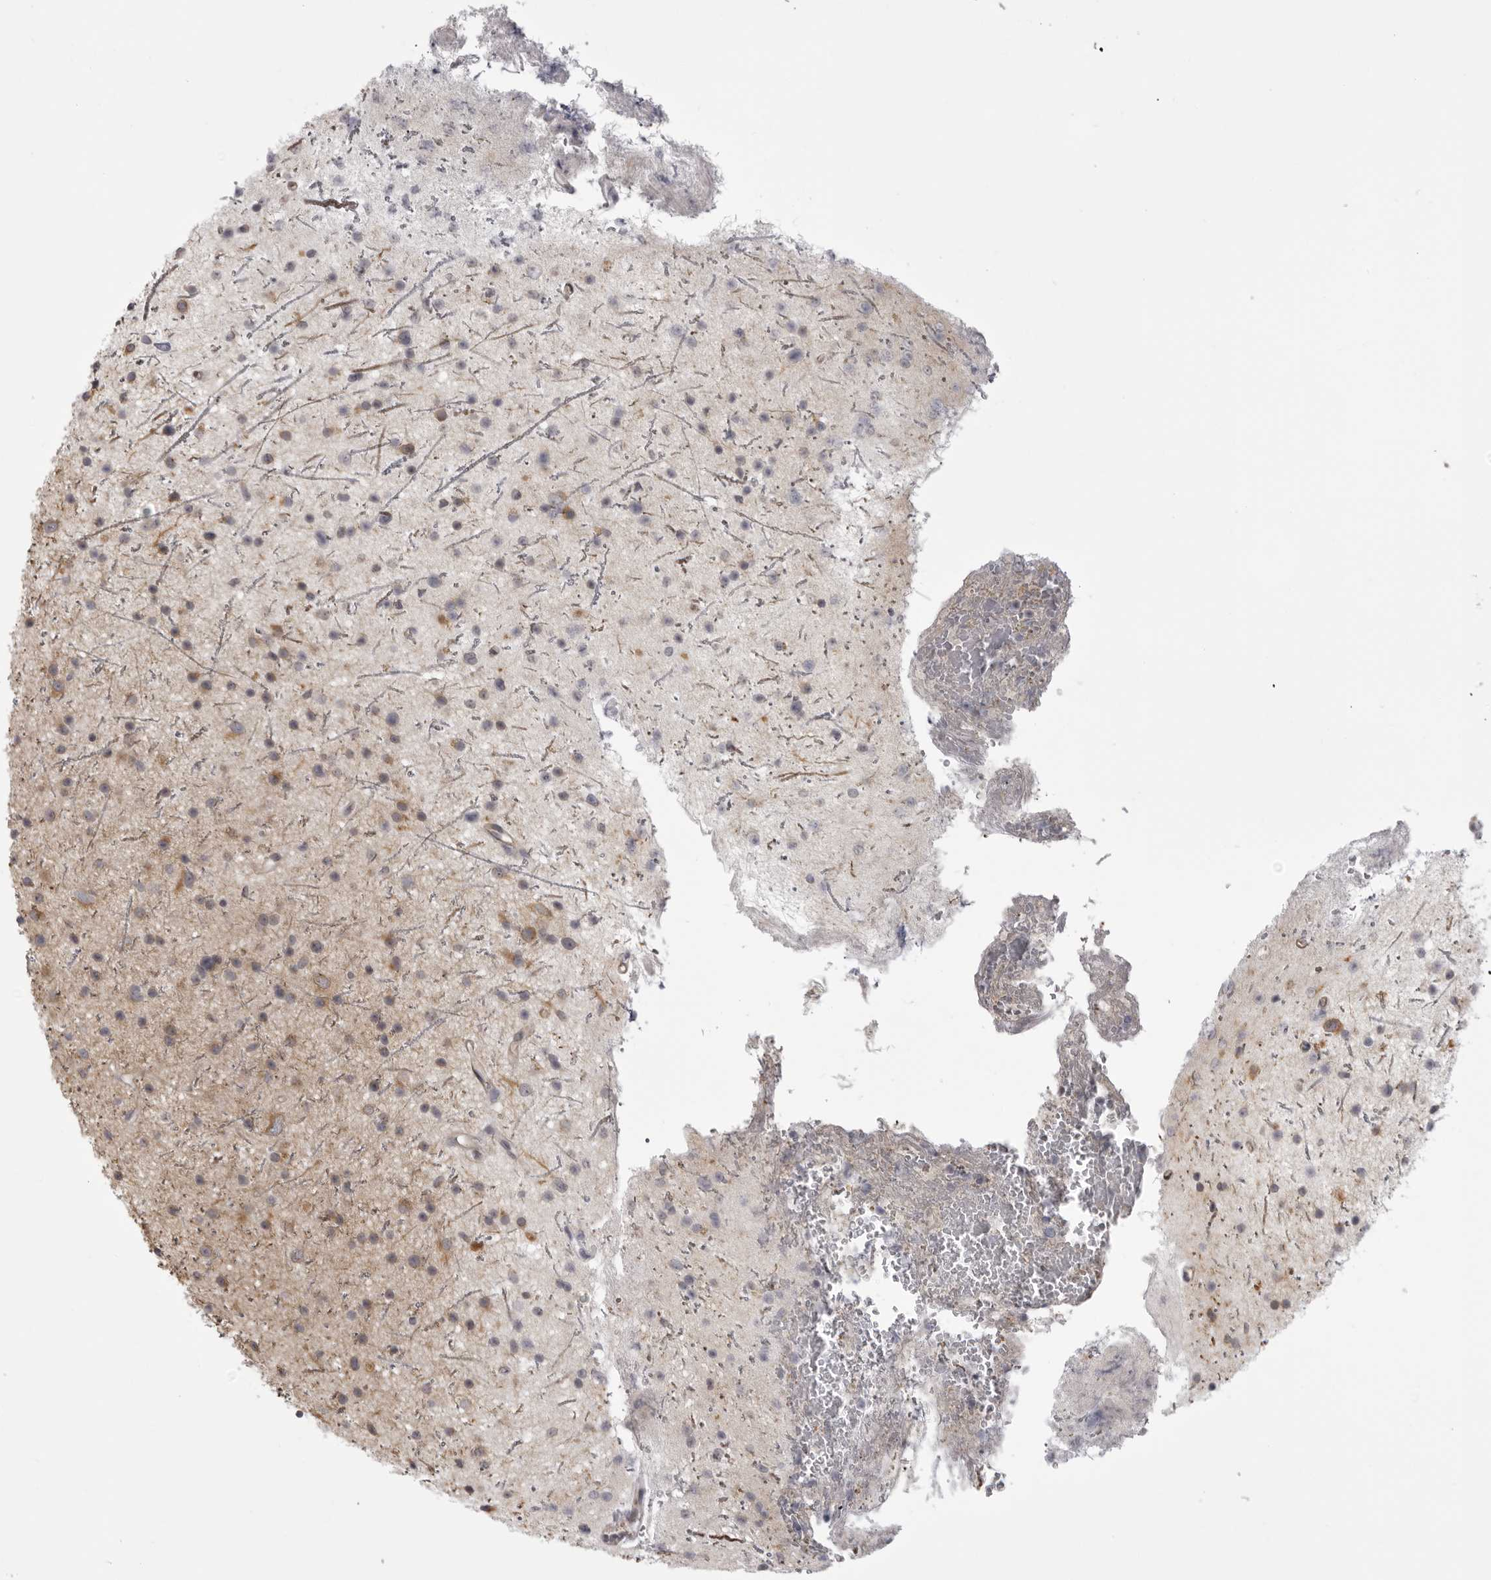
{"staining": {"intensity": "weak", "quantity": "25%-75%", "location": "cytoplasmic/membranous"}, "tissue": "glioma", "cell_type": "Tumor cells", "image_type": "cancer", "snomed": [{"axis": "morphology", "description": "Glioma, malignant, Low grade"}, {"axis": "topography", "description": "Cerebral cortex"}], "caption": "A brown stain labels weak cytoplasmic/membranous expression of a protein in low-grade glioma (malignant) tumor cells.", "gene": "EPHA10", "patient": {"sex": "female", "age": 39}}